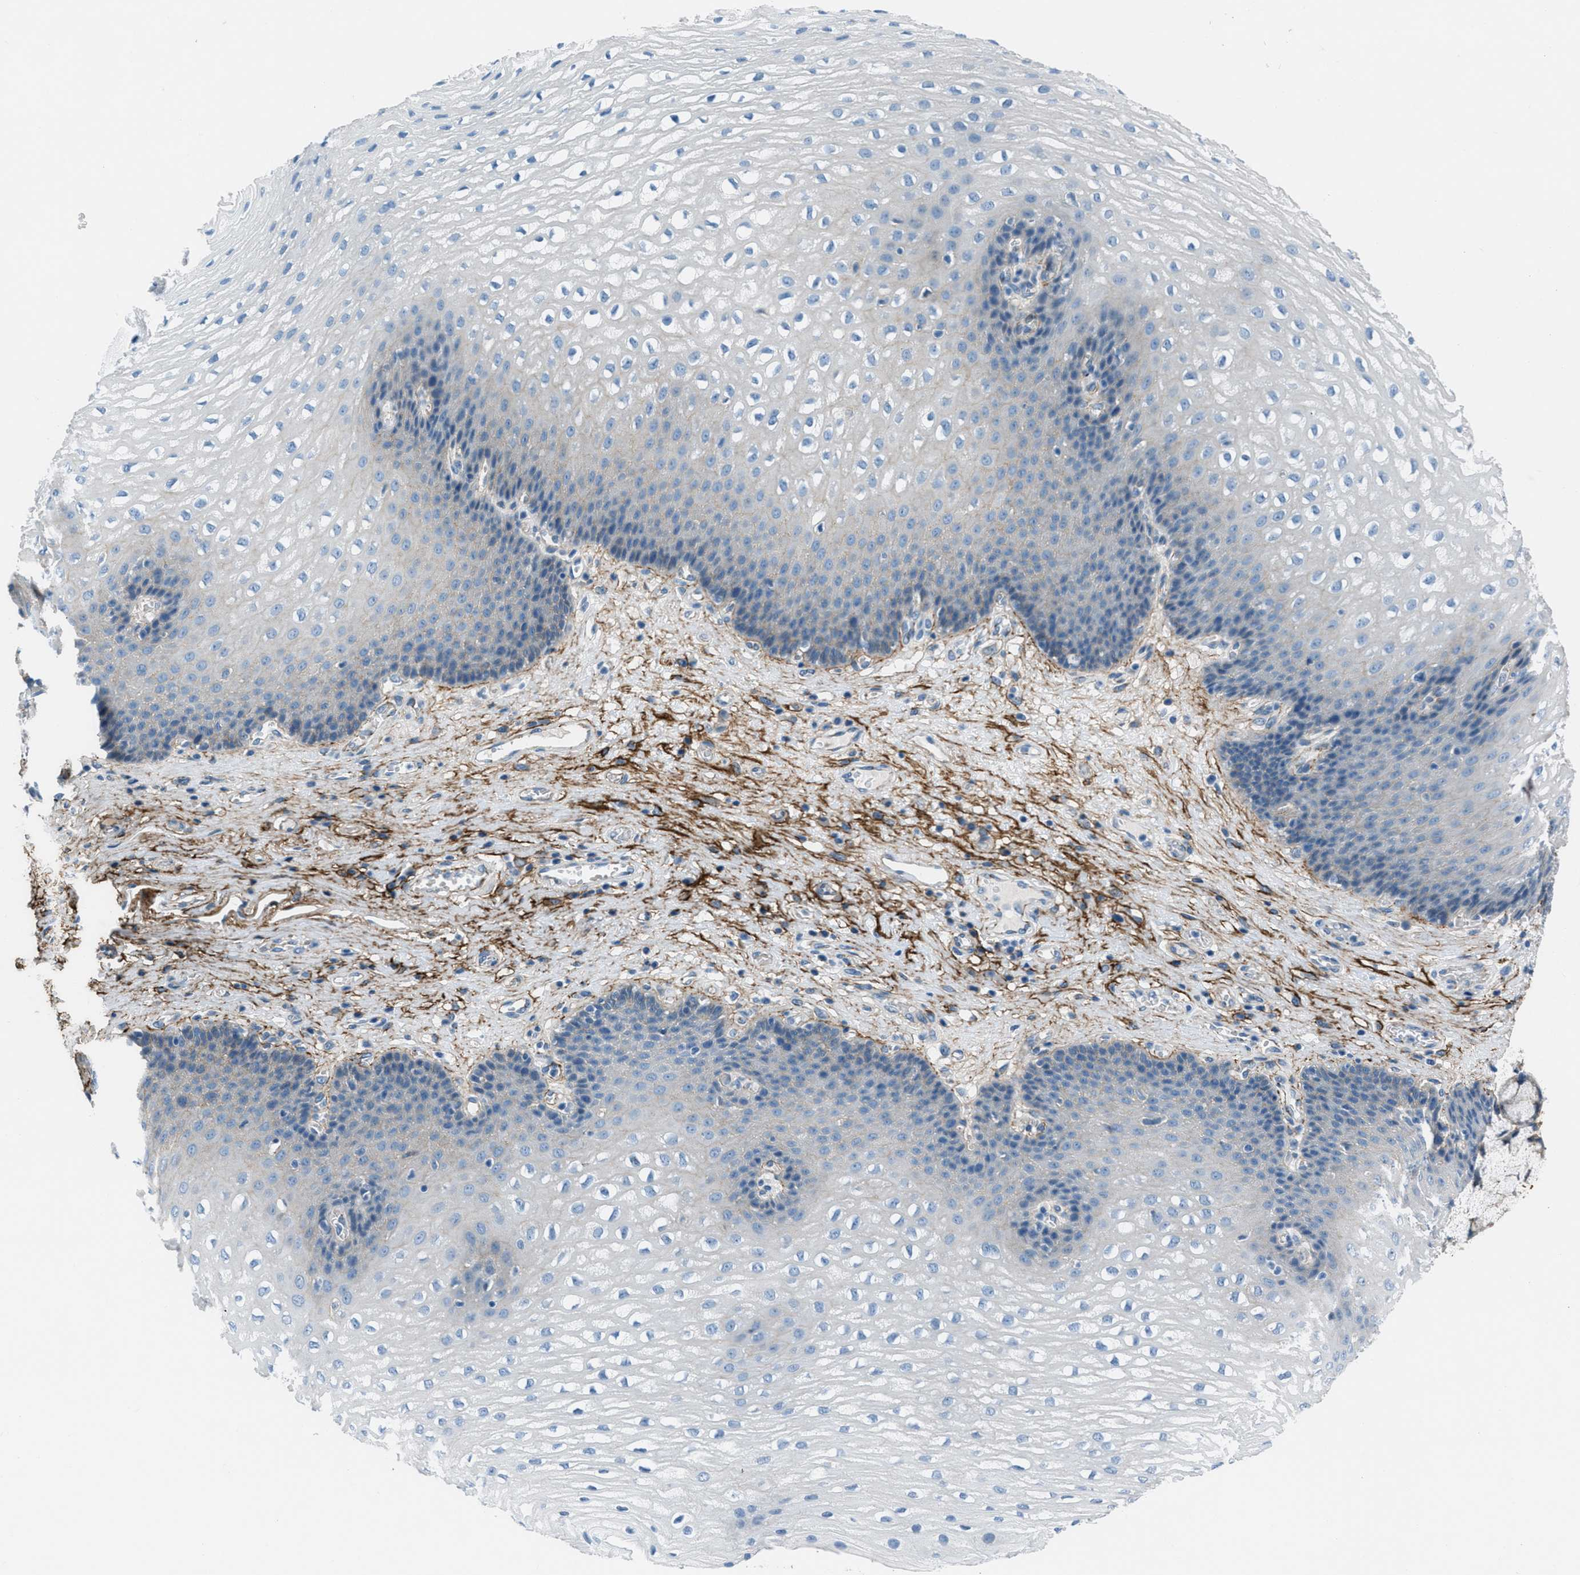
{"staining": {"intensity": "negative", "quantity": "none", "location": "none"}, "tissue": "esophagus", "cell_type": "Squamous epithelial cells", "image_type": "normal", "snomed": [{"axis": "morphology", "description": "Normal tissue, NOS"}, {"axis": "topography", "description": "Esophagus"}], "caption": "The micrograph reveals no staining of squamous epithelial cells in unremarkable esophagus.", "gene": "FBN1", "patient": {"sex": "male", "age": 48}}